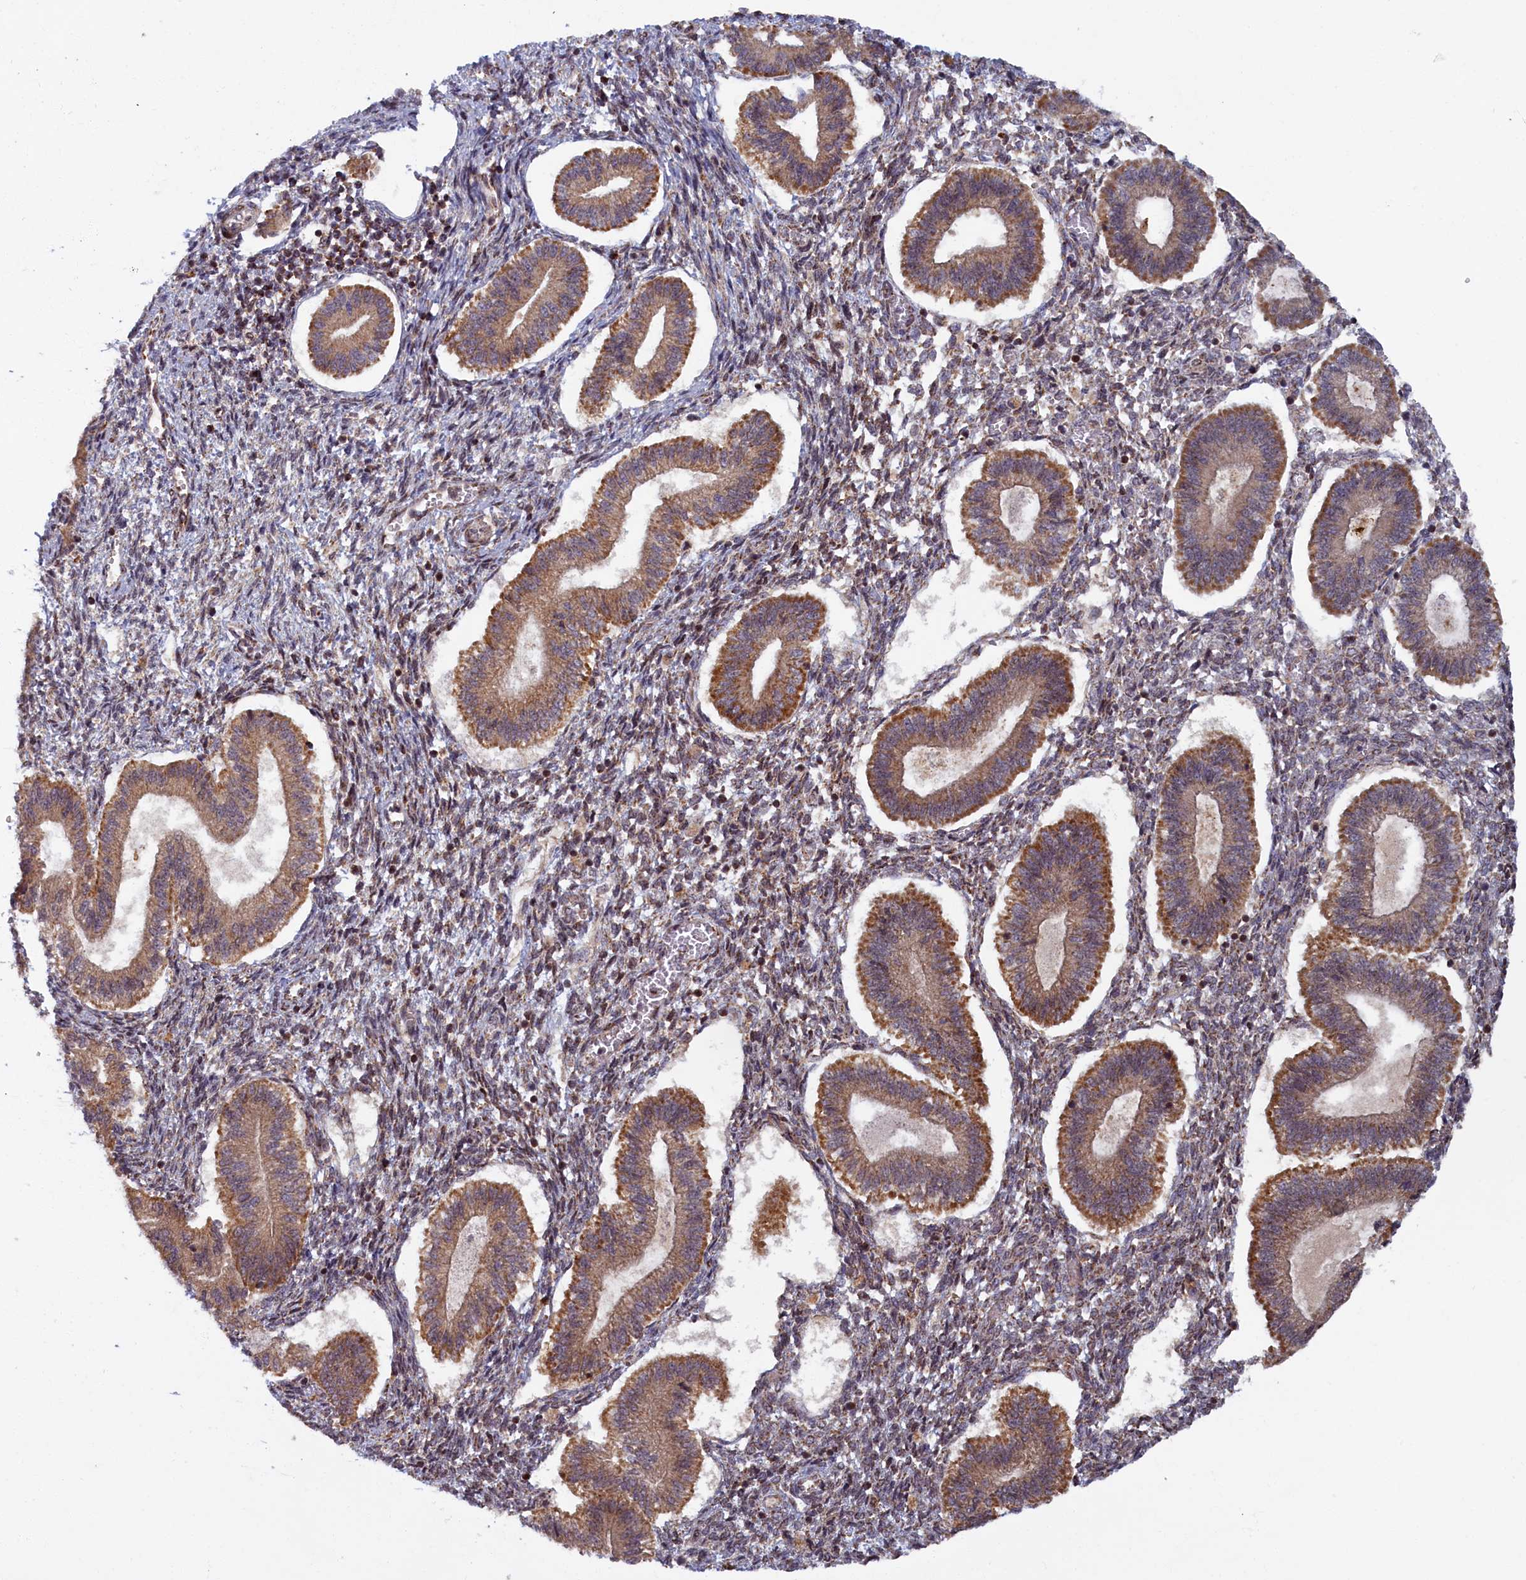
{"staining": {"intensity": "moderate", "quantity": "<25%", "location": "cytoplasmic/membranous"}, "tissue": "endometrium", "cell_type": "Cells in endometrial stroma", "image_type": "normal", "snomed": [{"axis": "morphology", "description": "Normal tissue, NOS"}, {"axis": "topography", "description": "Endometrium"}], "caption": "Benign endometrium was stained to show a protein in brown. There is low levels of moderate cytoplasmic/membranous expression in approximately <25% of cells in endometrial stroma. (Brightfield microscopy of DAB IHC at high magnification).", "gene": "PLA2G10", "patient": {"sex": "female", "age": 25}}